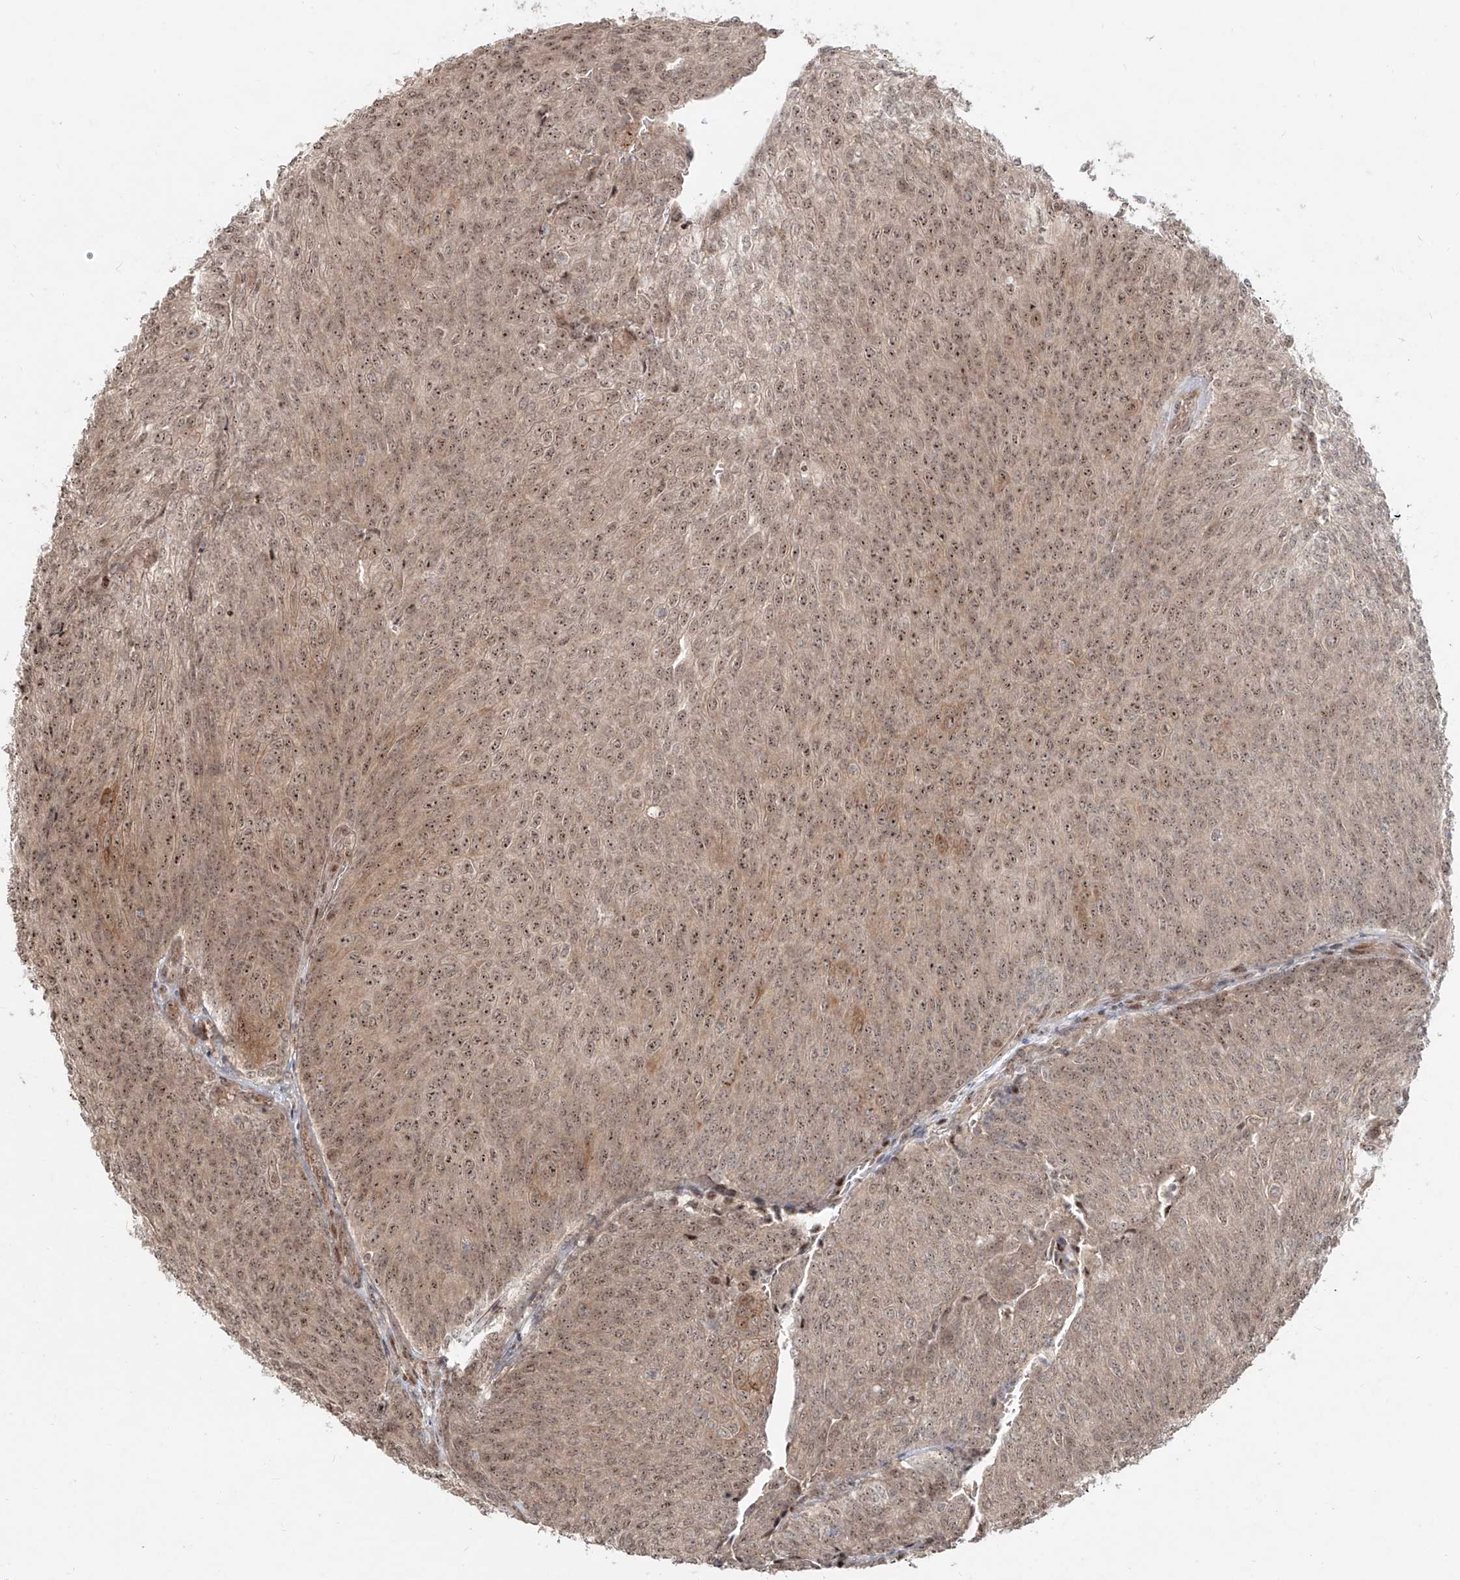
{"staining": {"intensity": "moderate", "quantity": ">75%", "location": "nuclear"}, "tissue": "urothelial cancer", "cell_type": "Tumor cells", "image_type": "cancer", "snomed": [{"axis": "morphology", "description": "Urothelial carcinoma, Low grade"}, {"axis": "topography", "description": "Urinary bladder"}], "caption": "Moderate nuclear staining is appreciated in approximately >75% of tumor cells in urothelial cancer.", "gene": "ZNF710", "patient": {"sex": "female", "age": 79}}